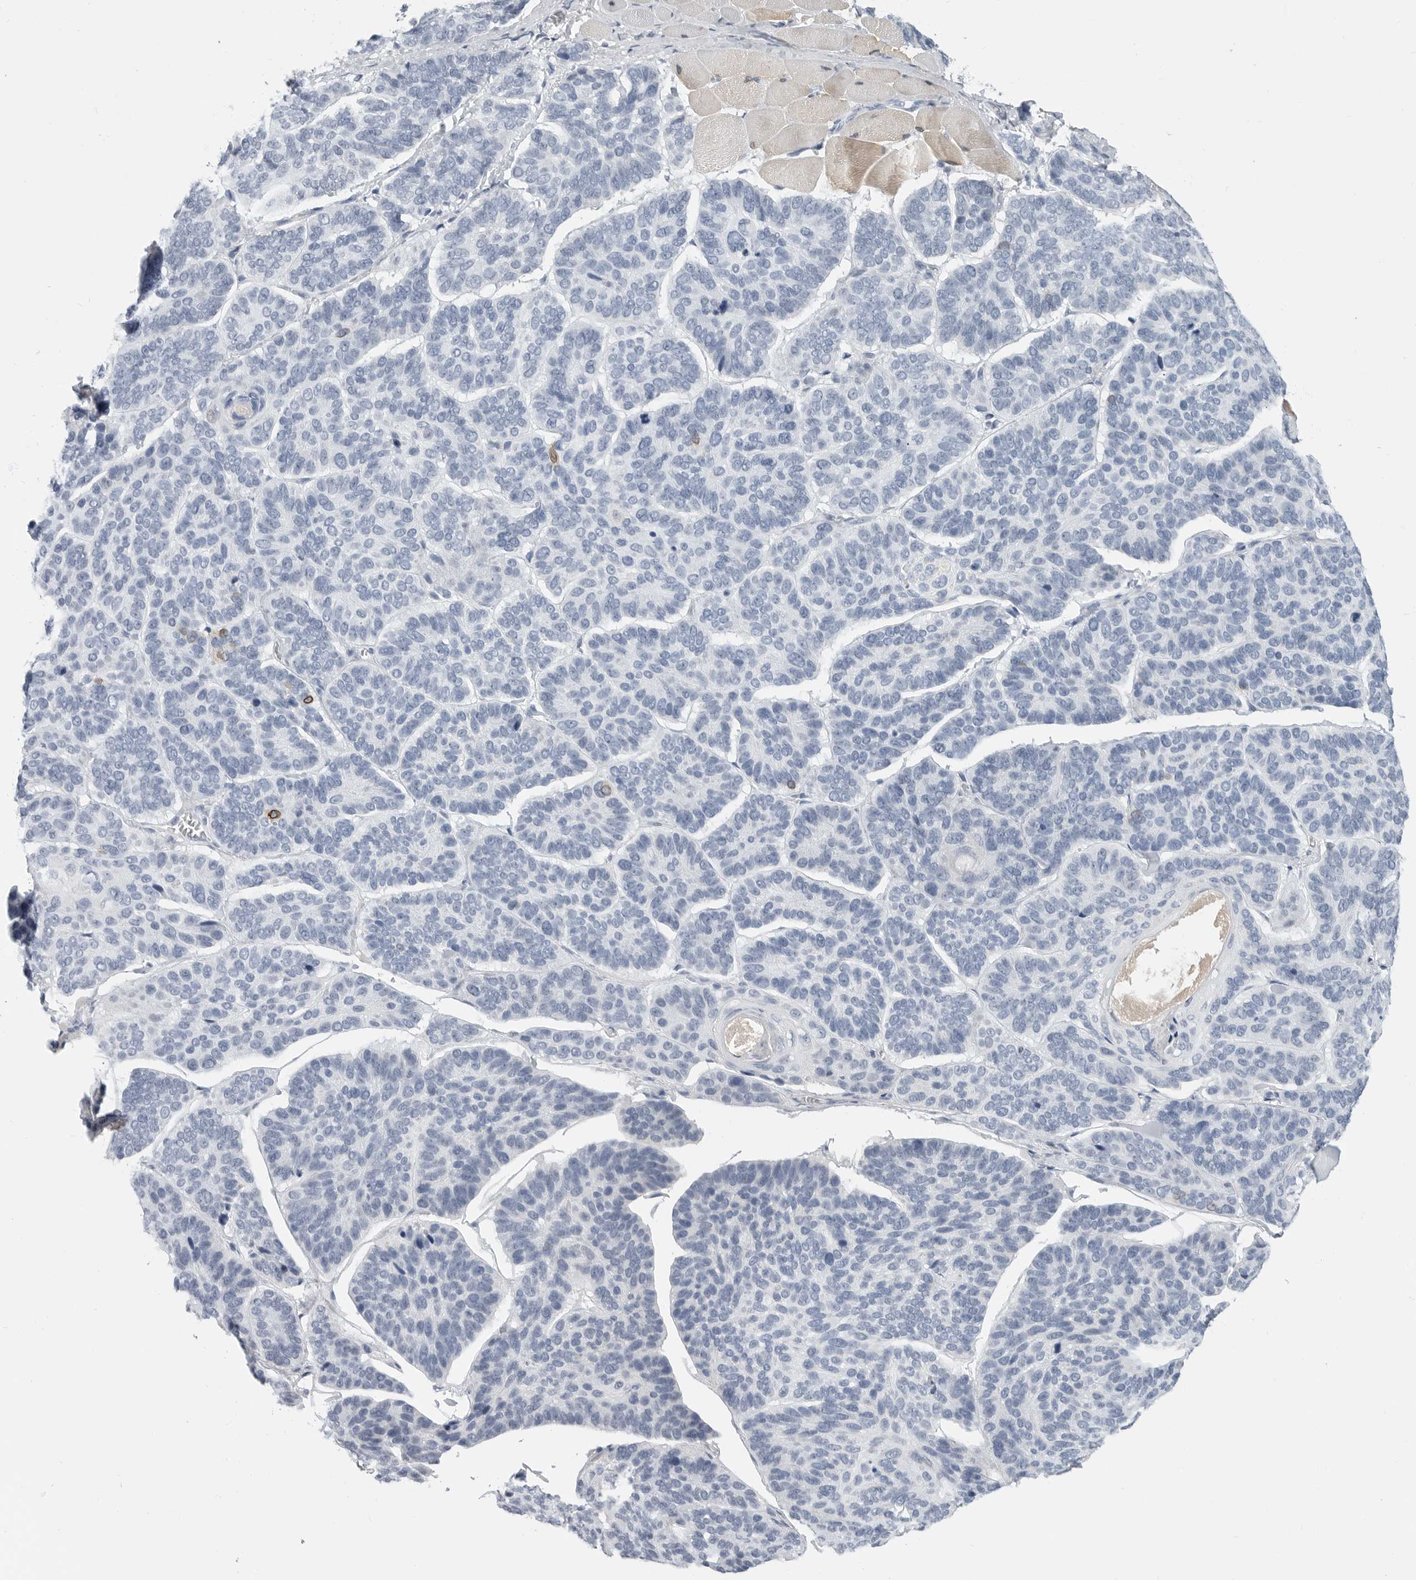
{"staining": {"intensity": "strong", "quantity": "<25%", "location": "cytoplasmic/membranous,nuclear"}, "tissue": "skin cancer", "cell_type": "Tumor cells", "image_type": "cancer", "snomed": [{"axis": "morphology", "description": "Basal cell carcinoma"}, {"axis": "topography", "description": "Skin"}], "caption": "A brown stain shows strong cytoplasmic/membranous and nuclear staining of a protein in human skin cancer (basal cell carcinoma) tumor cells. (DAB IHC, brown staining for protein, blue staining for nuclei).", "gene": "PLN", "patient": {"sex": "male", "age": 62}}